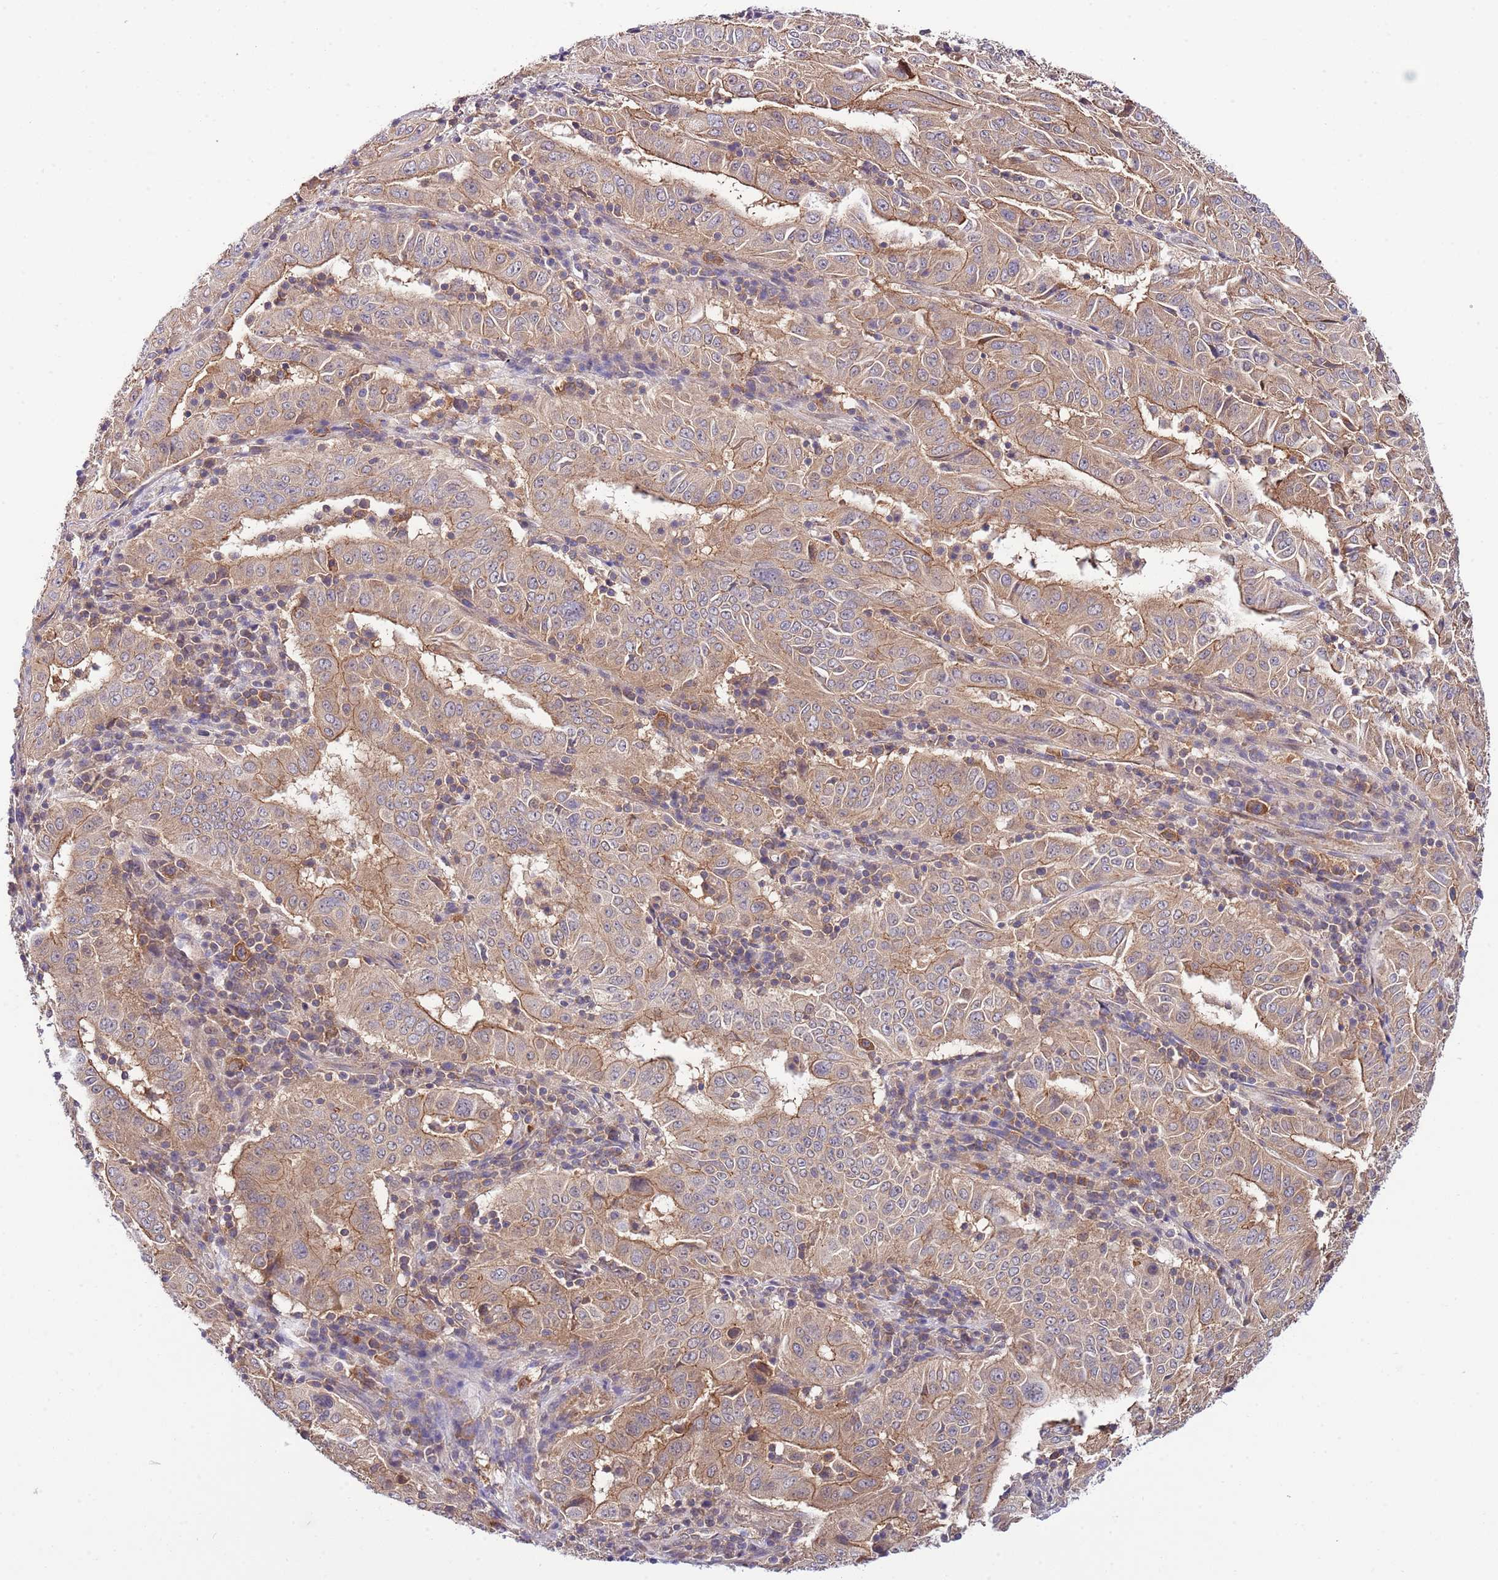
{"staining": {"intensity": "moderate", "quantity": ">75%", "location": "cytoplasmic/membranous"}, "tissue": "pancreatic cancer", "cell_type": "Tumor cells", "image_type": "cancer", "snomed": [{"axis": "morphology", "description": "Adenocarcinoma, NOS"}, {"axis": "topography", "description": "Pancreas"}], "caption": "This image displays immunohistochemistry (IHC) staining of human pancreatic cancer (adenocarcinoma), with medium moderate cytoplasmic/membranous positivity in about >75% of tumor cells.", "gene": "DONSON", "patient": {"sex": "male", "age": 63}}